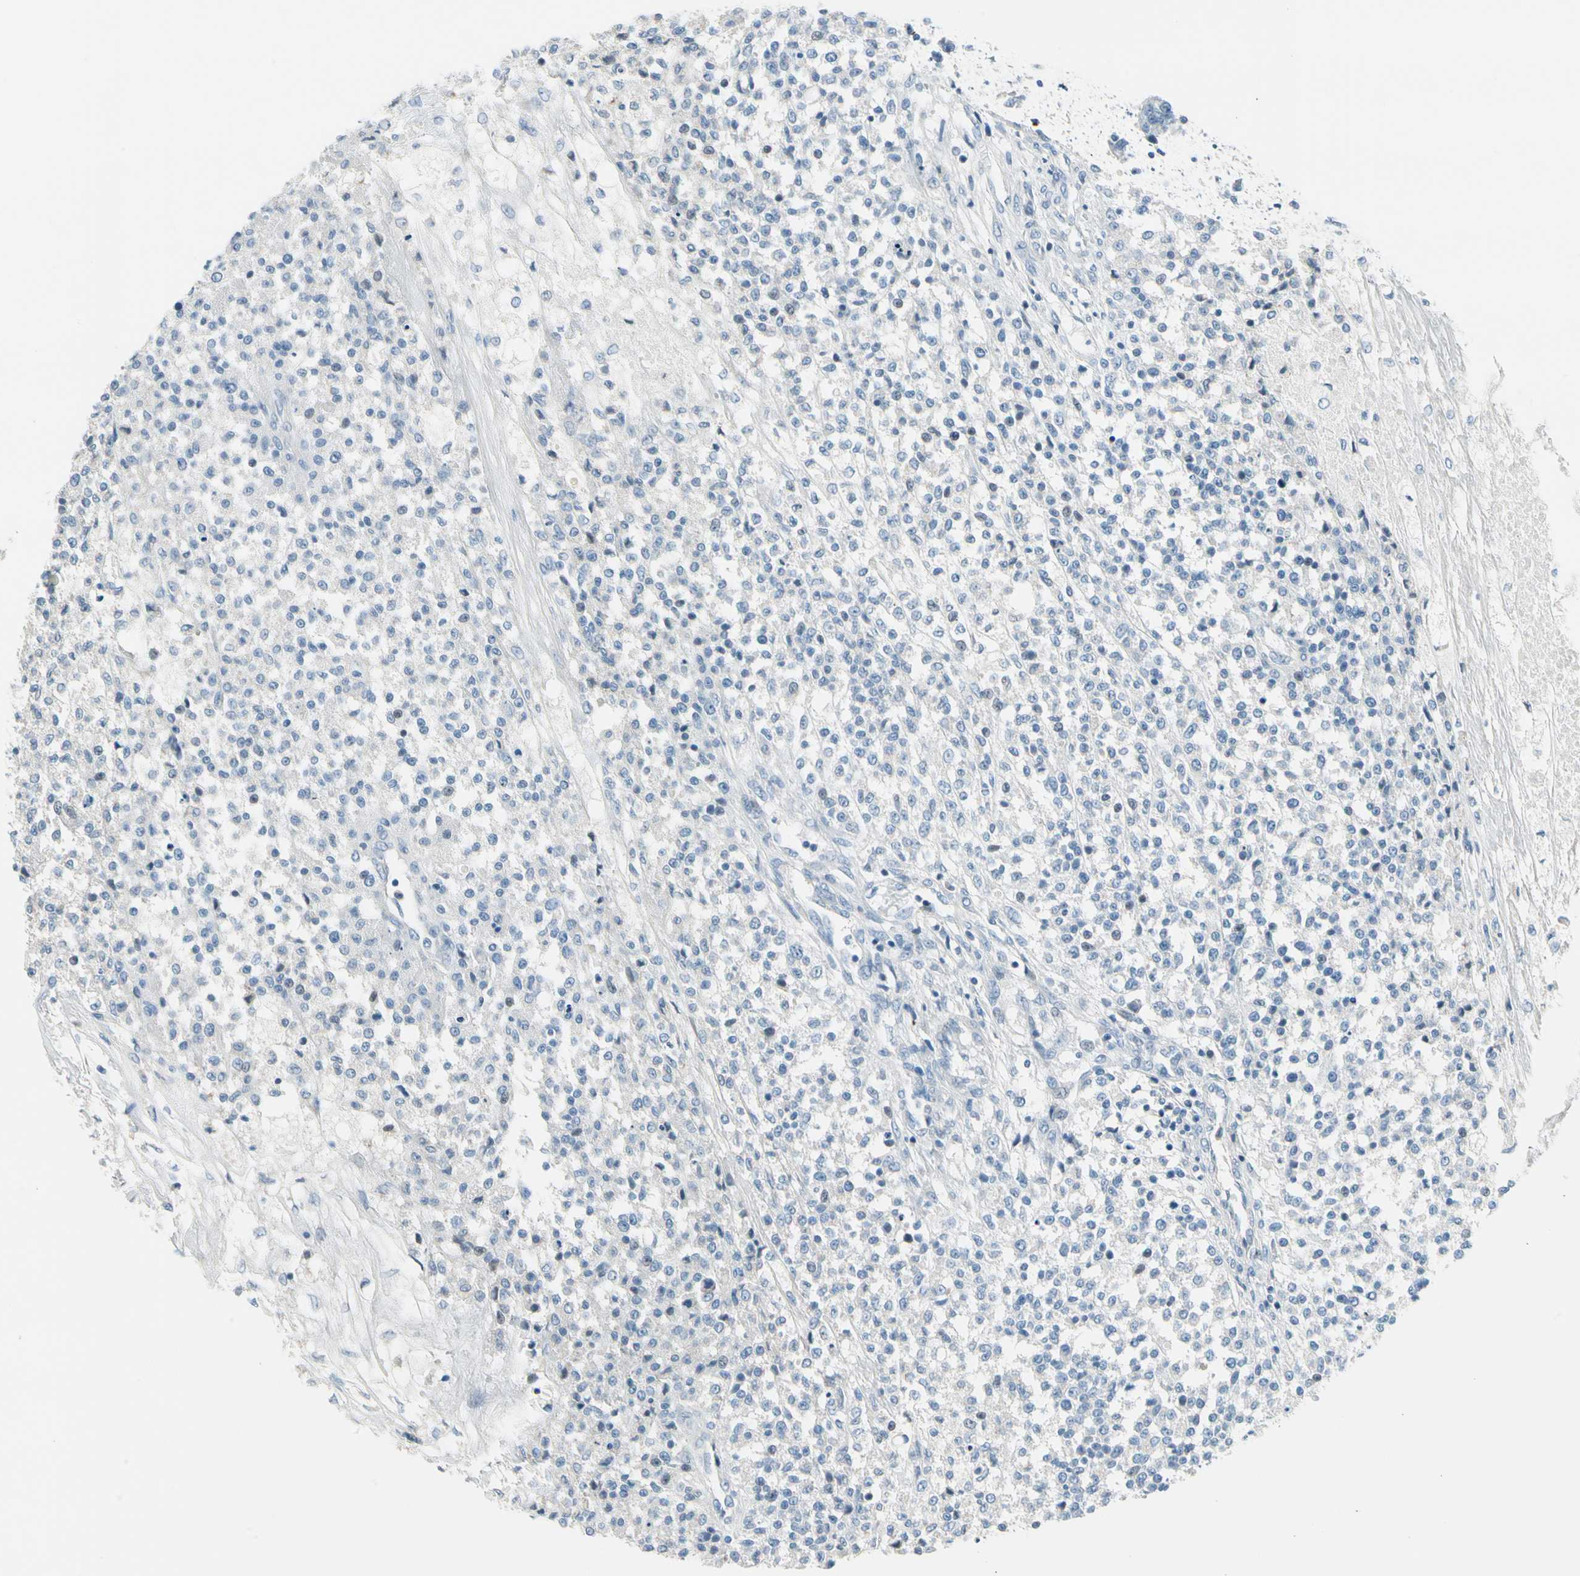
{"staining": {"intensity": "negative", "quantity": "none", "location": "none"}, "tissue": "testis cancer", "cell_type": "Tumor cells", "image_type": "cancer", "snomed": [{"axis": "morphology", "description": "Seminoma, NOS"}, {"axis": "topography", "description": "Testis"}], "caption": "DAB (3,3'-diaminobenzidine) immunohistochemical staining of testis seminoma demonstrates no significant positivity in tumor cells.", "gene": "STK40", "patient": {"sex": "male", "age": 59}}